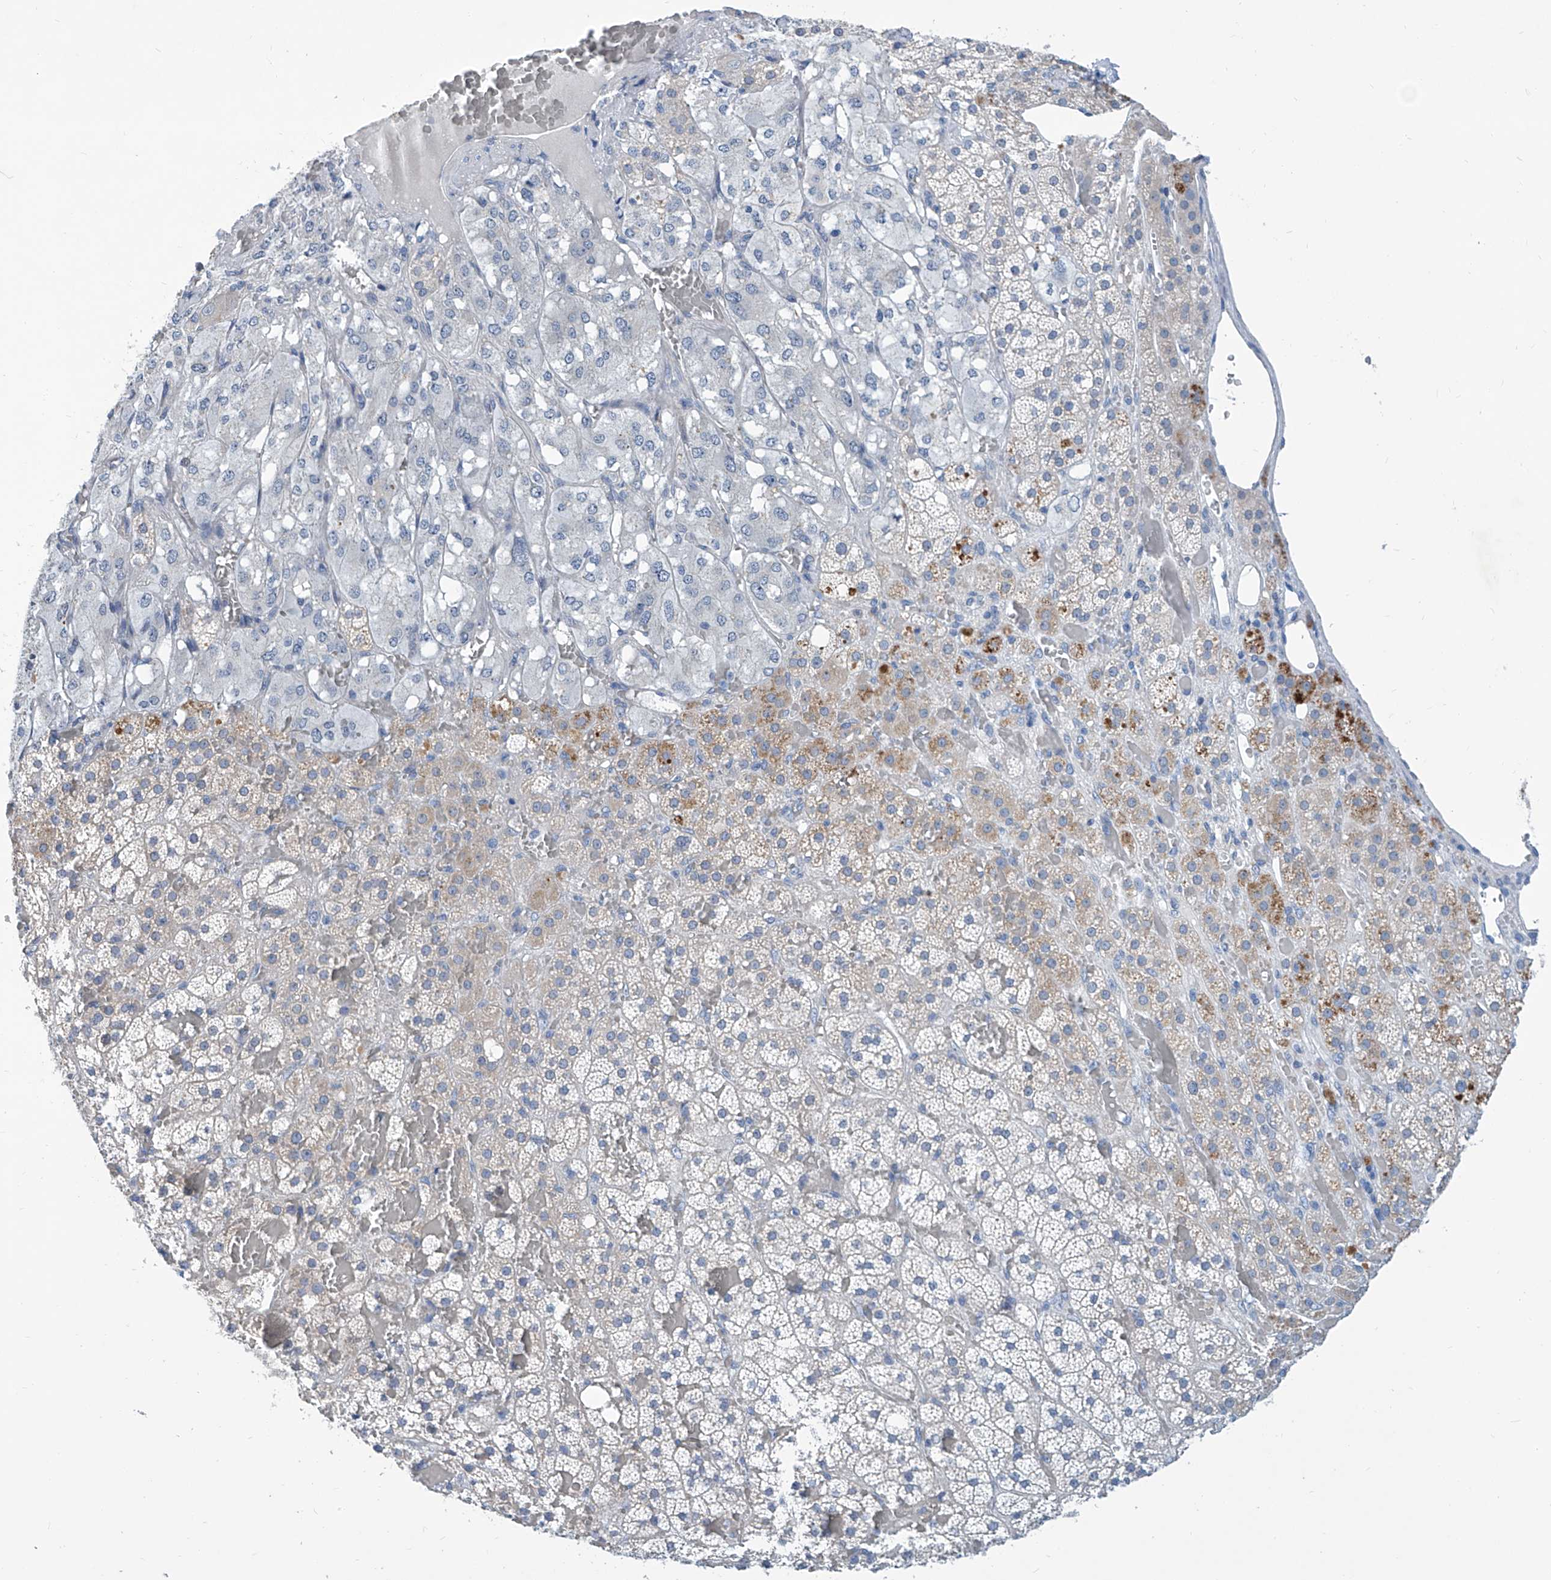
{"staining": {"intensity": "moderate", "quantity": "<25%", "location": "cytoplasmic/membranous"}, "tissue": "adrenal gland", "cell_type": "Glandular cells", "image_type": "normal", "snomed": [{"axis": "morphology", "description": "Normal tissue, NOS"}, {"axis": "topography", "description": "Adrenal gland"}], "caption": "Normal adrenal gland shows moderate cytoplasmic/membranous staining in approximately <25% of glandular cells, visualized by immunohistochemistry.", "gene": "ZNF519", "patient": {"sex": "female", "age": 59}}